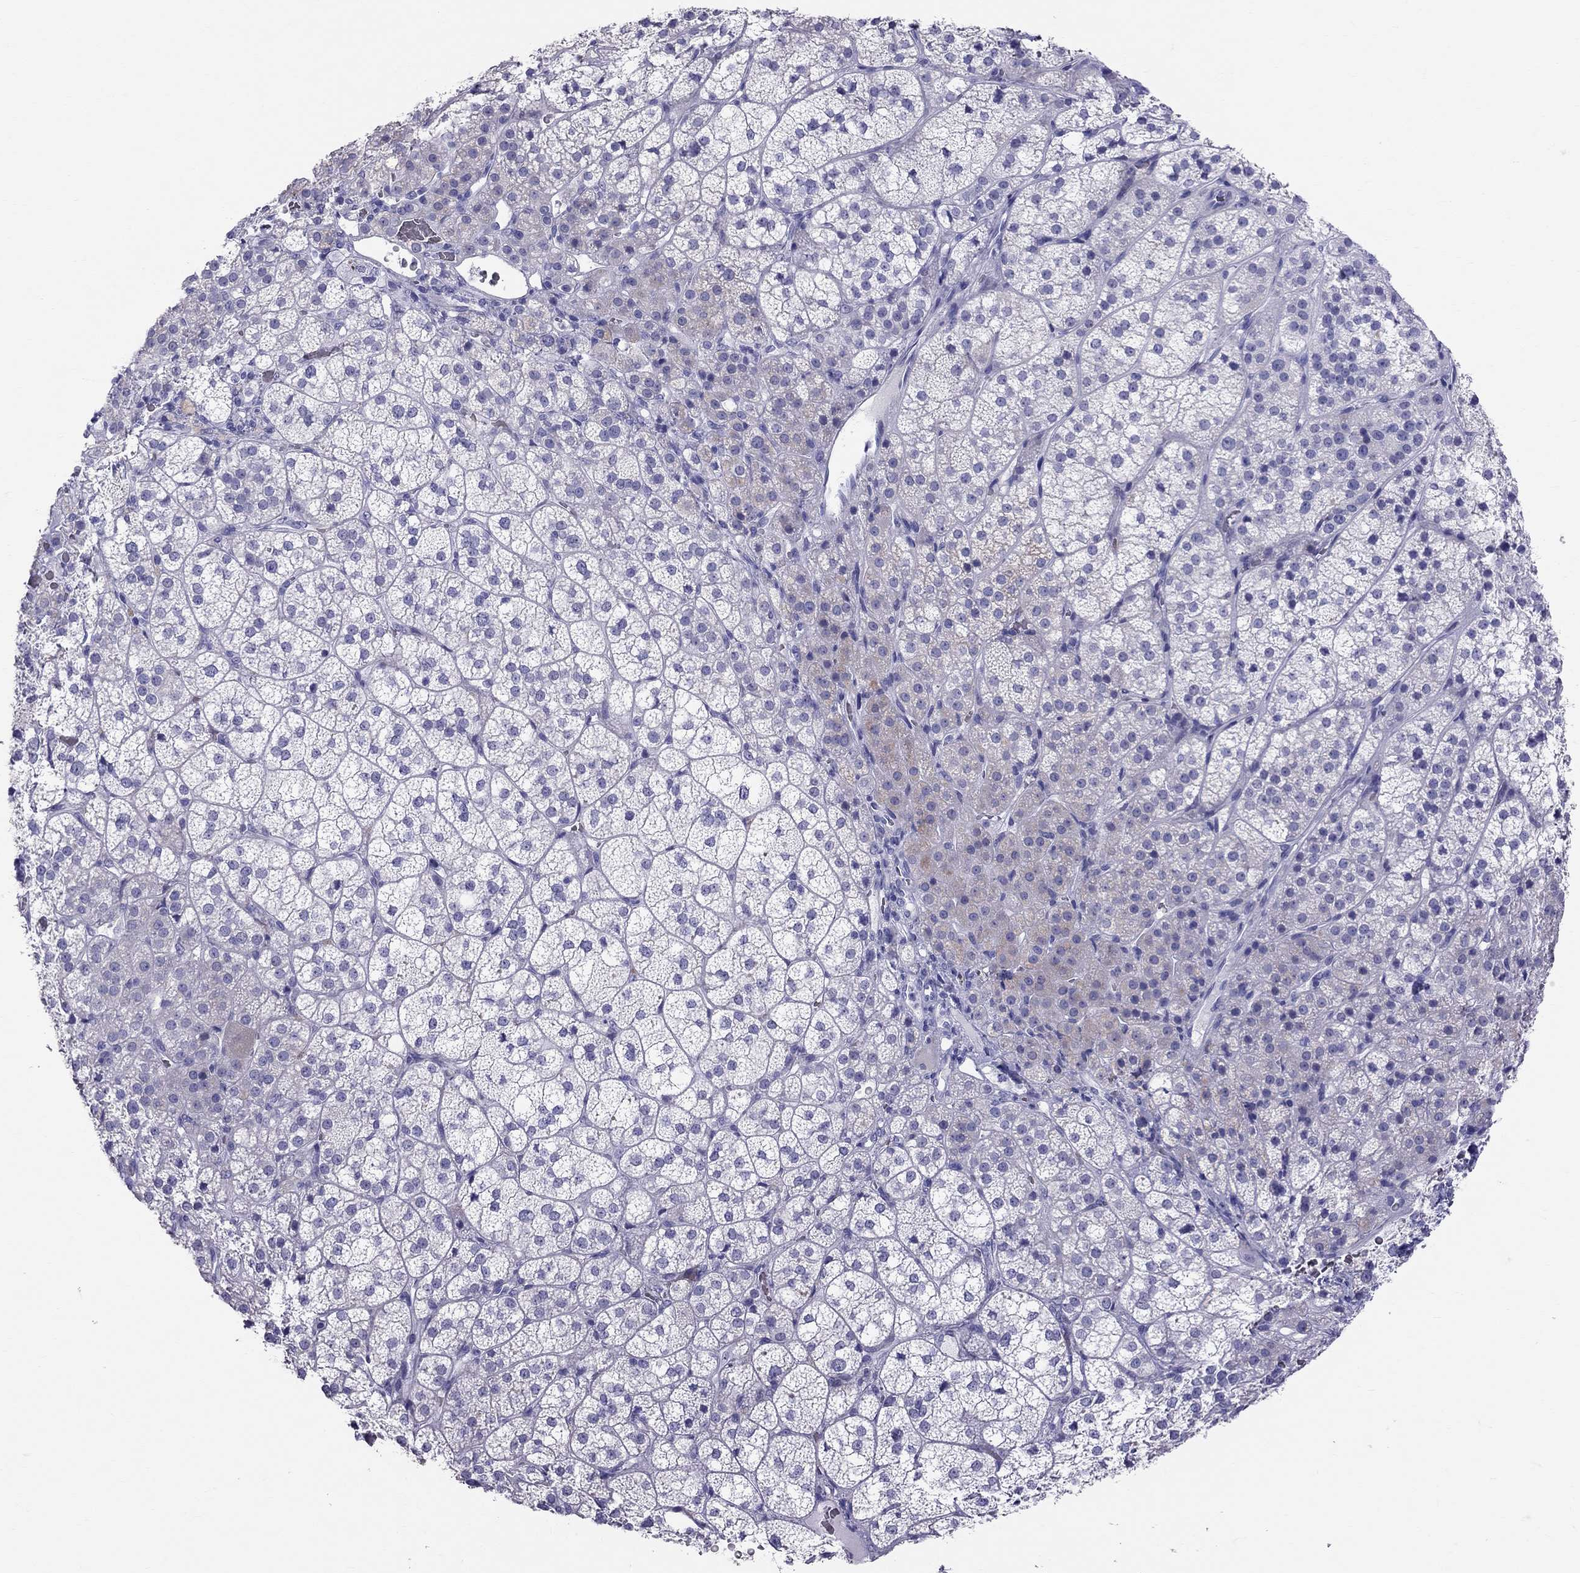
{"staining": {"intensity": "negative", "quantity": "none", "location": "none"}, "tissue": "adrenal gland", "cell_type": "Glandular cells", "image_type": "normal", "snomed": [{"axis": "morphology", "description": "Normal tissue, NOS"}, {"axis": "topography", "description": "Adrenal gland"}], "caption": "Histopathology image shows no protein positivity in glandular cells of unremarkable adrenal gland.", "gene": "DNAAF6", "patient": {"sex": "female", "age": 60}}